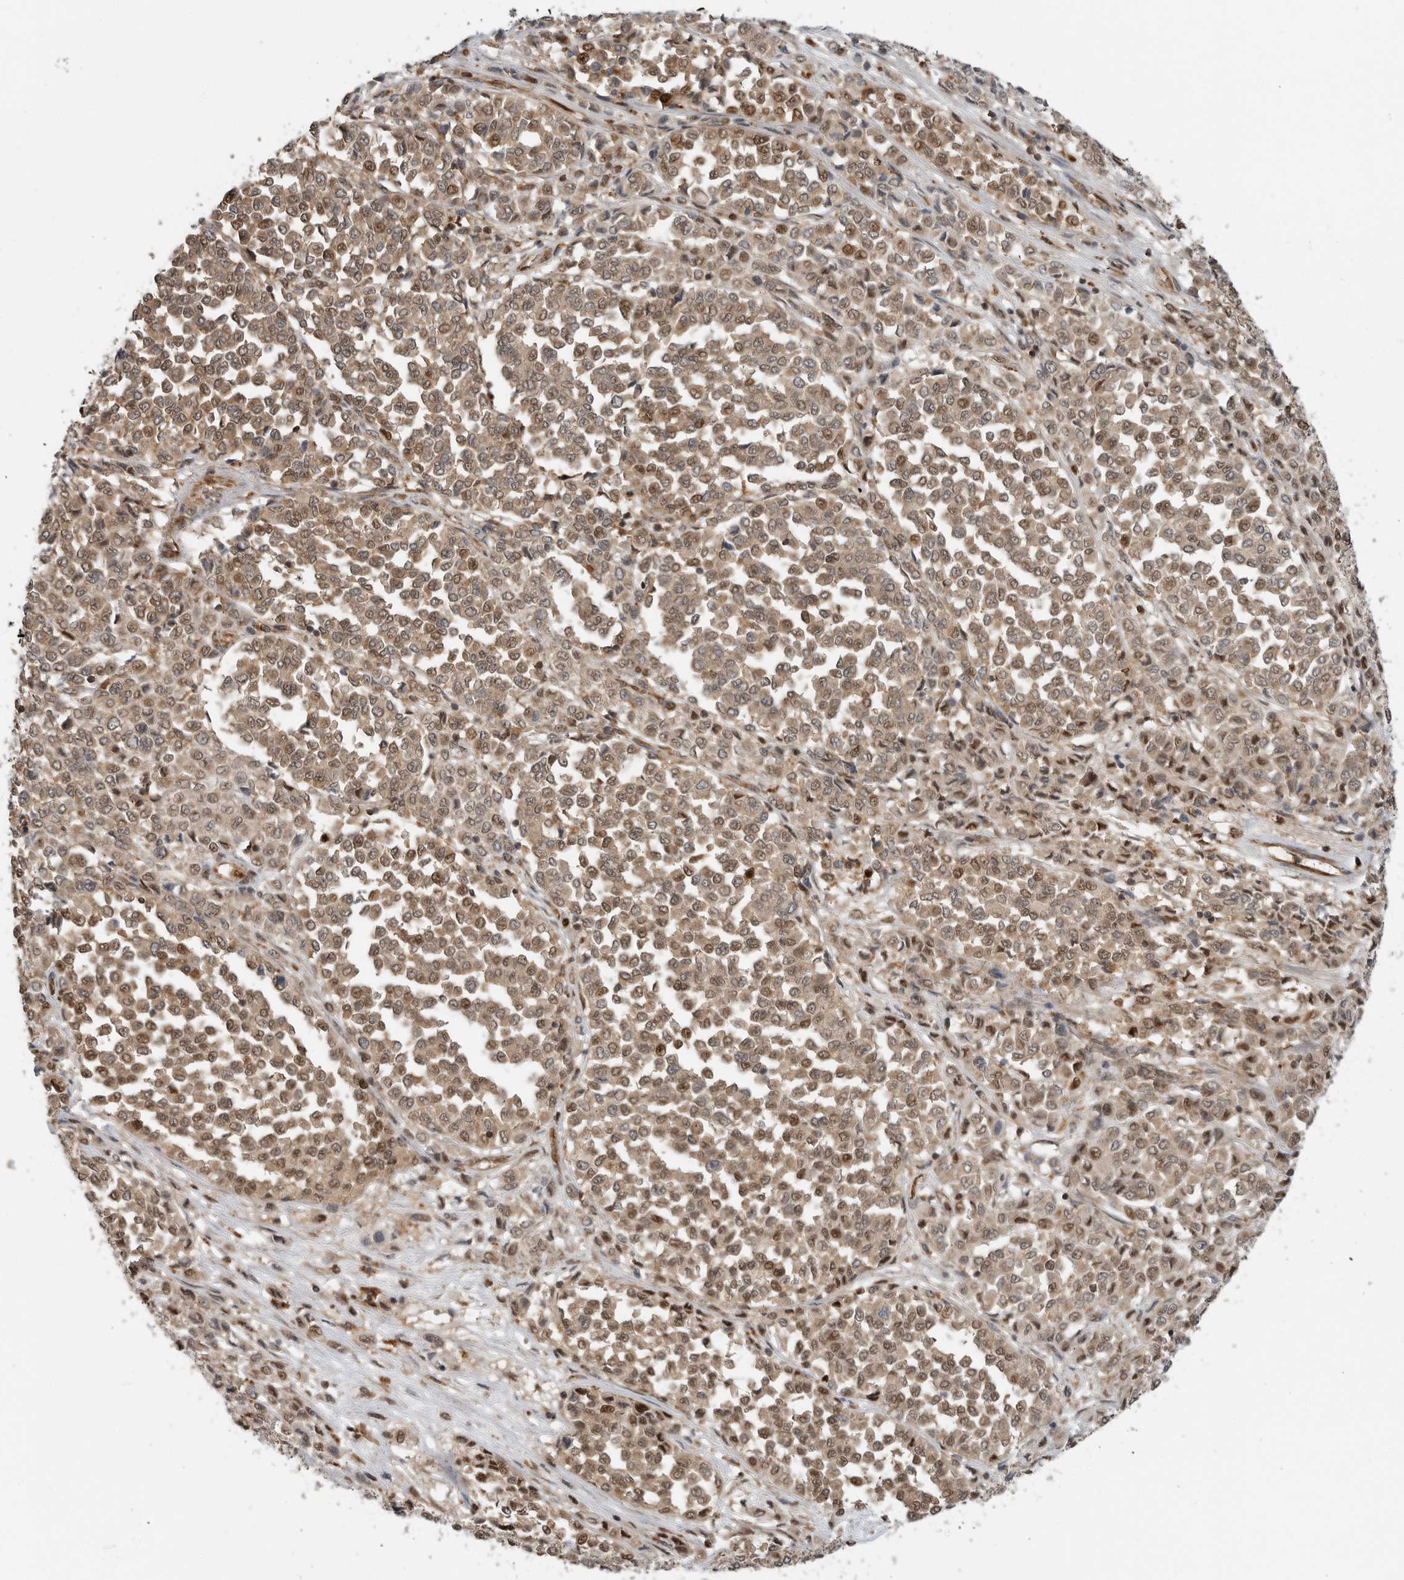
{"staining": {"intensity": "moderate", "quantity": ">75%", "location": "cytoplasmic/membranous,nuclear"}, "tissue": "melanoma", "cell_type": "Tumor cells", "image_type": "cancer", "snomed": [{"axis": "morphology", "description": "Malignant melanoma, Metastatic site"}, {"axis": "topography", "description": "Pancreas"}], "caption": "A photomicrograph showing moderate cytoplasmic/membranous and nuclear staining in approximately >75% of tumor cells in malignant melanoma (metastatic site), as visualized by brown immunohistochemical staining.", "gene": "STRAP", "patient": {"sex": "female", "age": 30}}